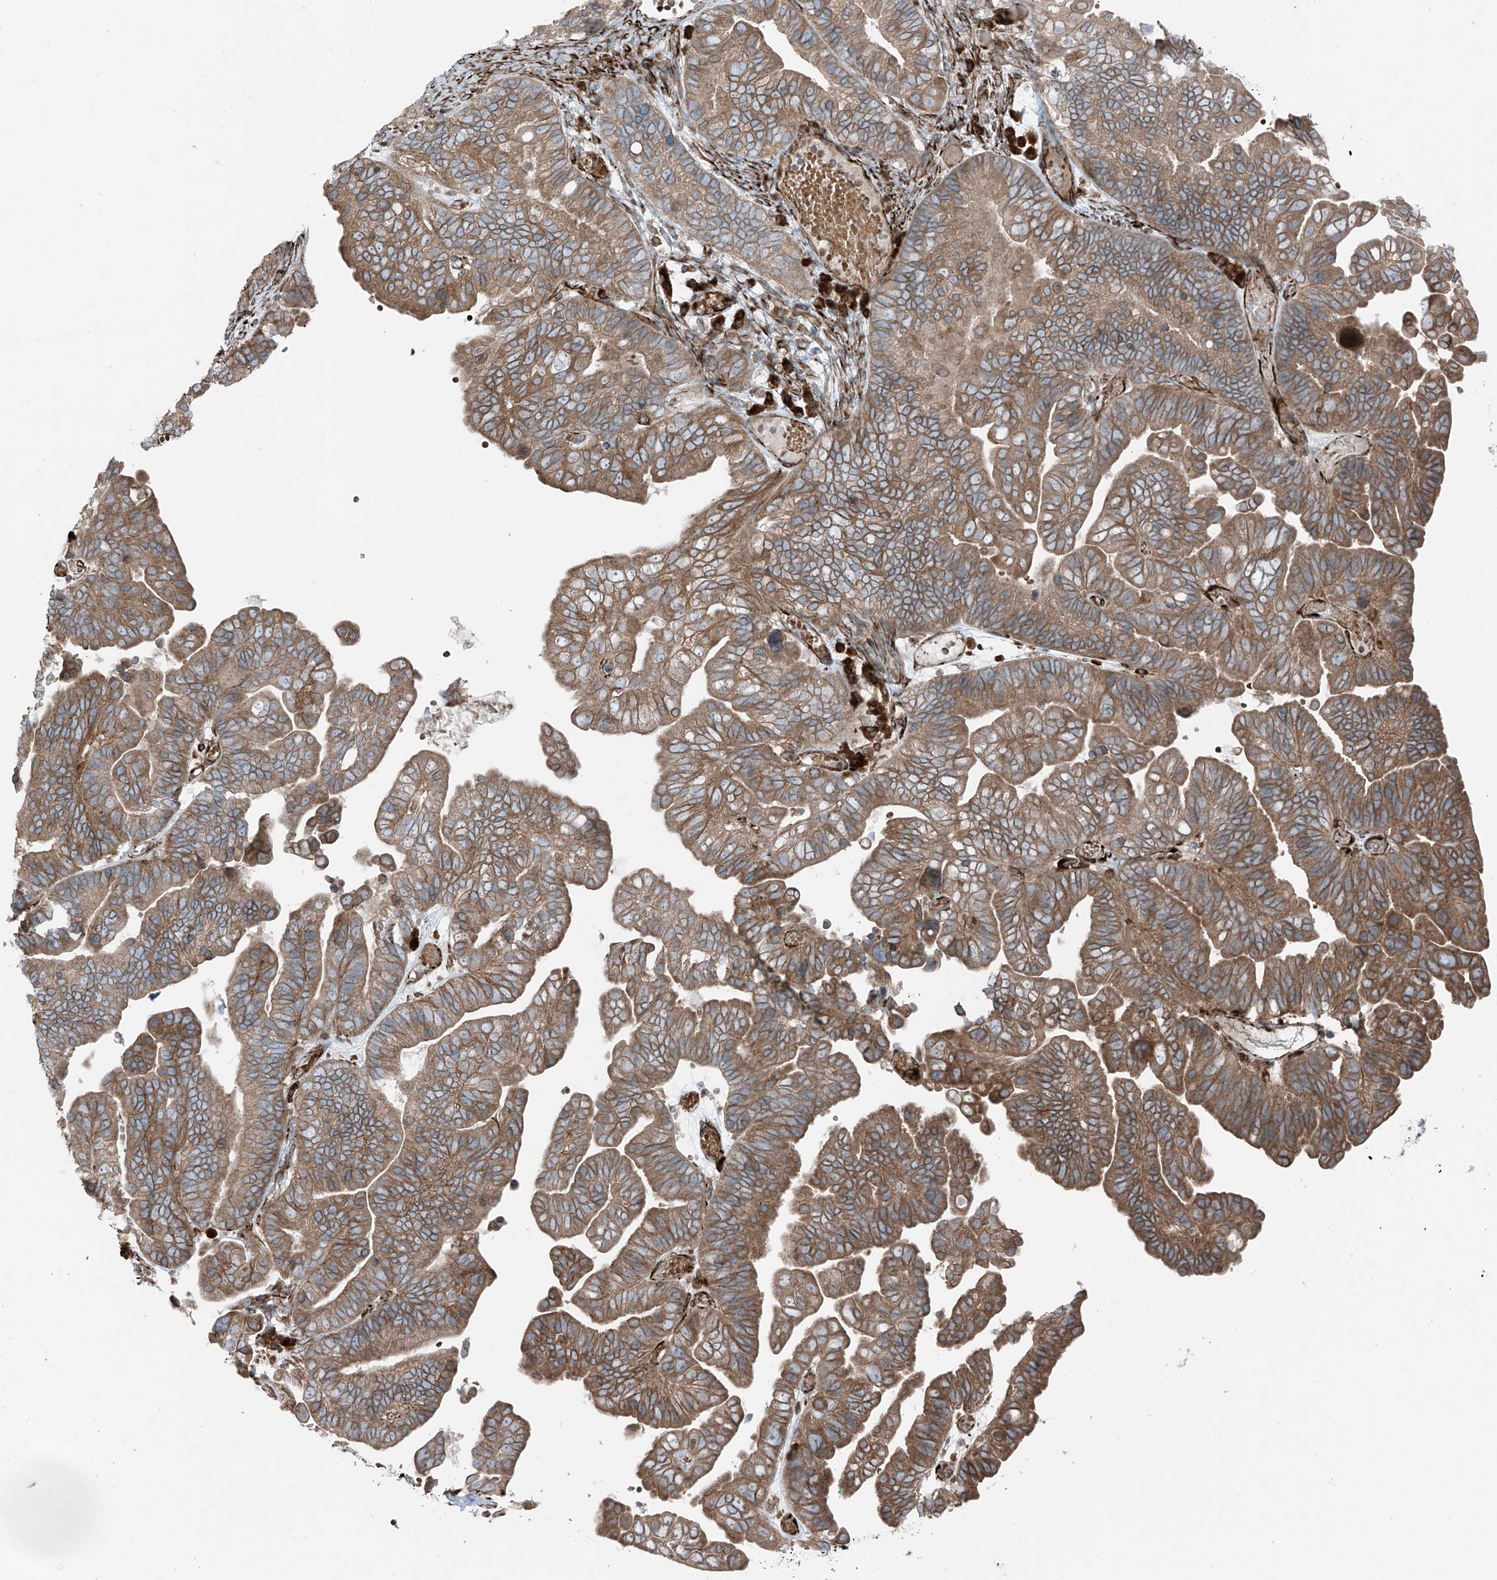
{"staining": {"intensity": "moderate", "quantity": ">75%", "location": "cytoplasmic/membranous"}, "tissue": "ovarian cancer", "cell_type": "Tumor cells", "image_type": "cancer", "snomed": [{"axis": "morphology", "description": "Cystadenocarcinoma, serous, NOS"}, {"axis": "topography", "description": "Ovary"}], "caption": "Protein expression analysis of ovarian cancer demonstrates moderate cytoplasmic/membranous positivity in about >75% of tumor cells.", "gene": "ERLEC1", "patient": {"sex": "female", "age": 56}}